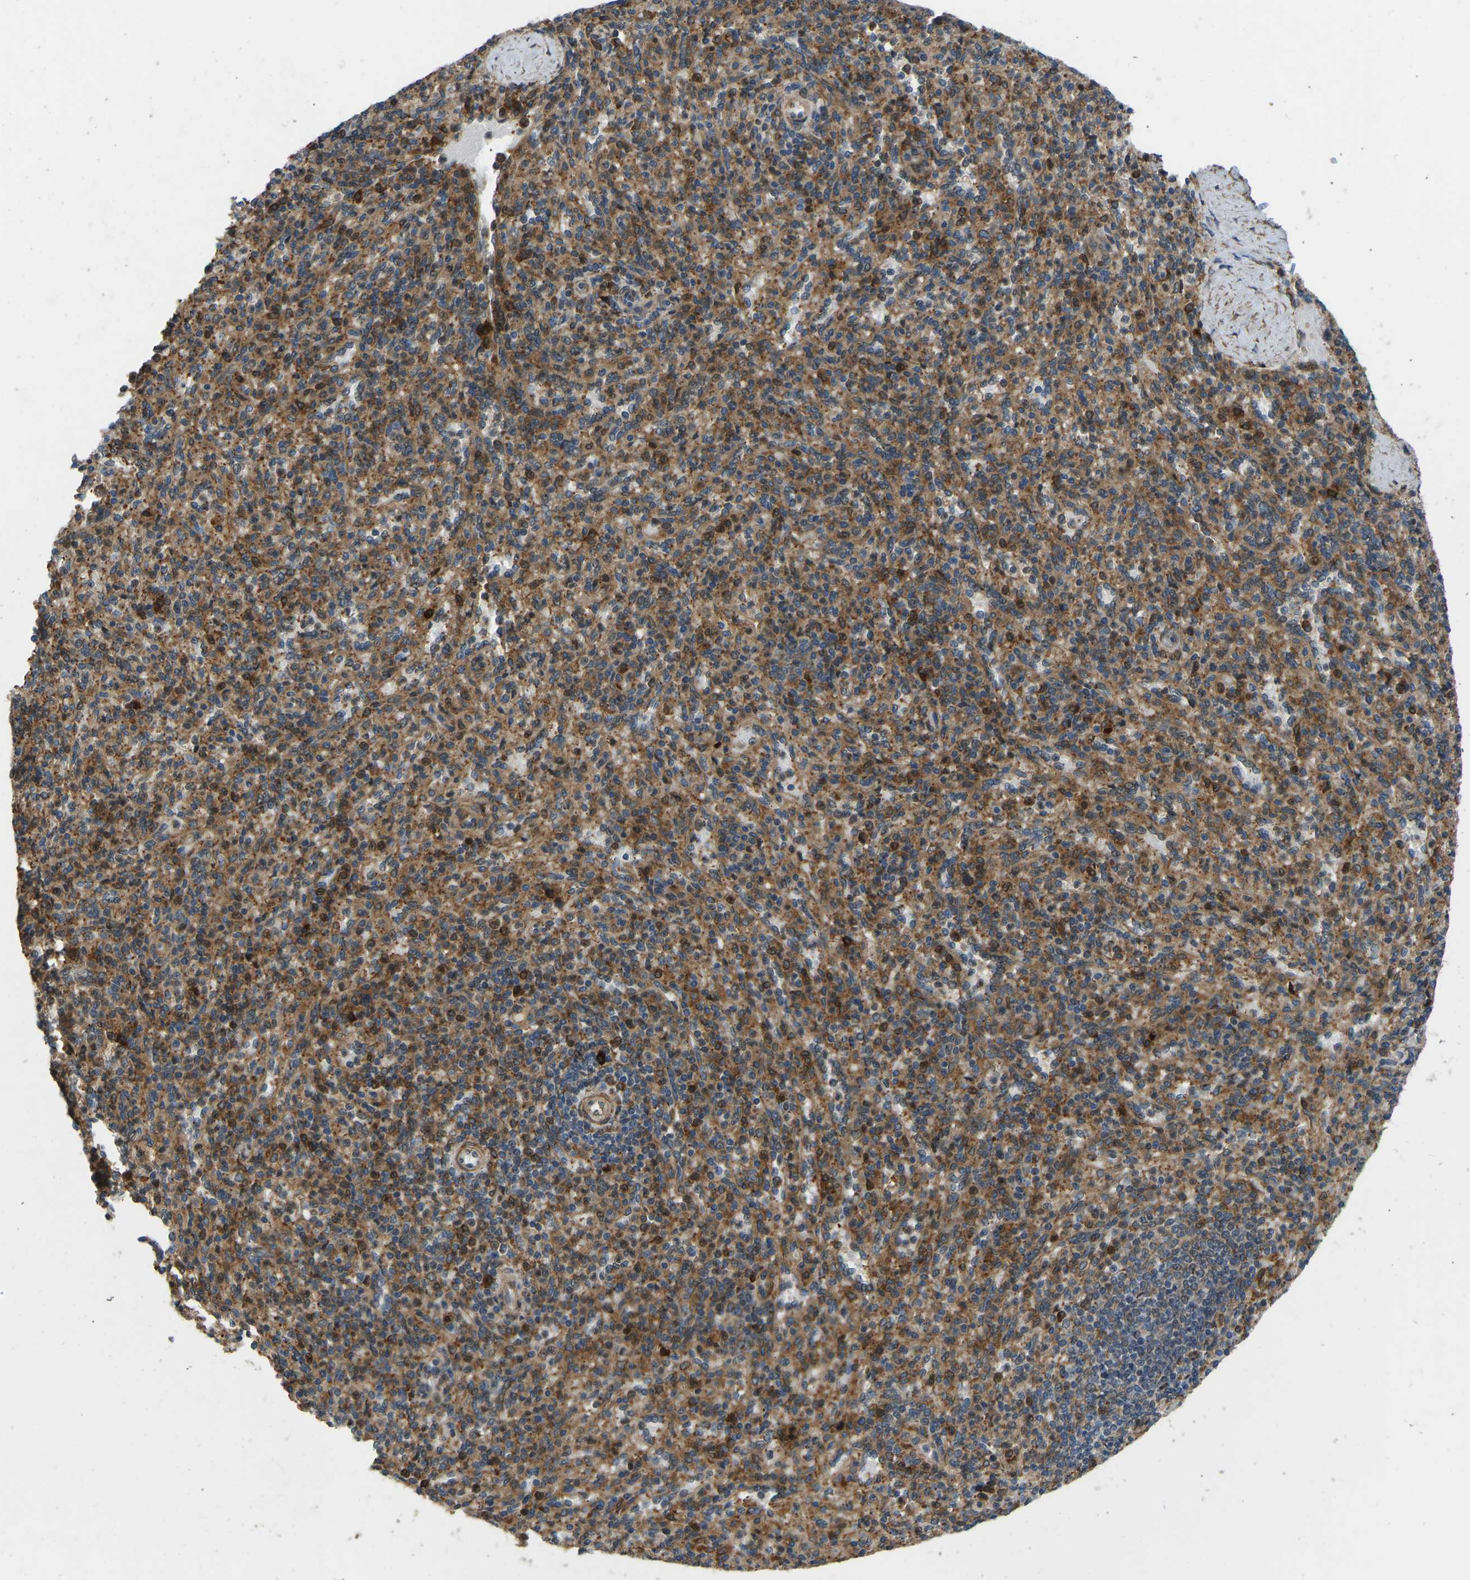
{"staining": {"intensity": "moderate", "quantity": ">75%", "location": "cytoplasmic/membranous"}, "tissue": "spleen", "cell_type": "Cells in red pulp", "image_type": "normal", "snomed": [{"axis": "morphology", "description": "Normal tissue, NOS"}, {"axis": "topography", "description": "Spleen"}], "caption": "Protein staining by immunohistochemistry (IHC) shows moderate cytoplasmic/membranous staining in approximately >75% of cells in red pulp in unremarkable spleen.", "gene": "OS9", "patient": {"sex": "male", "age": 36}}